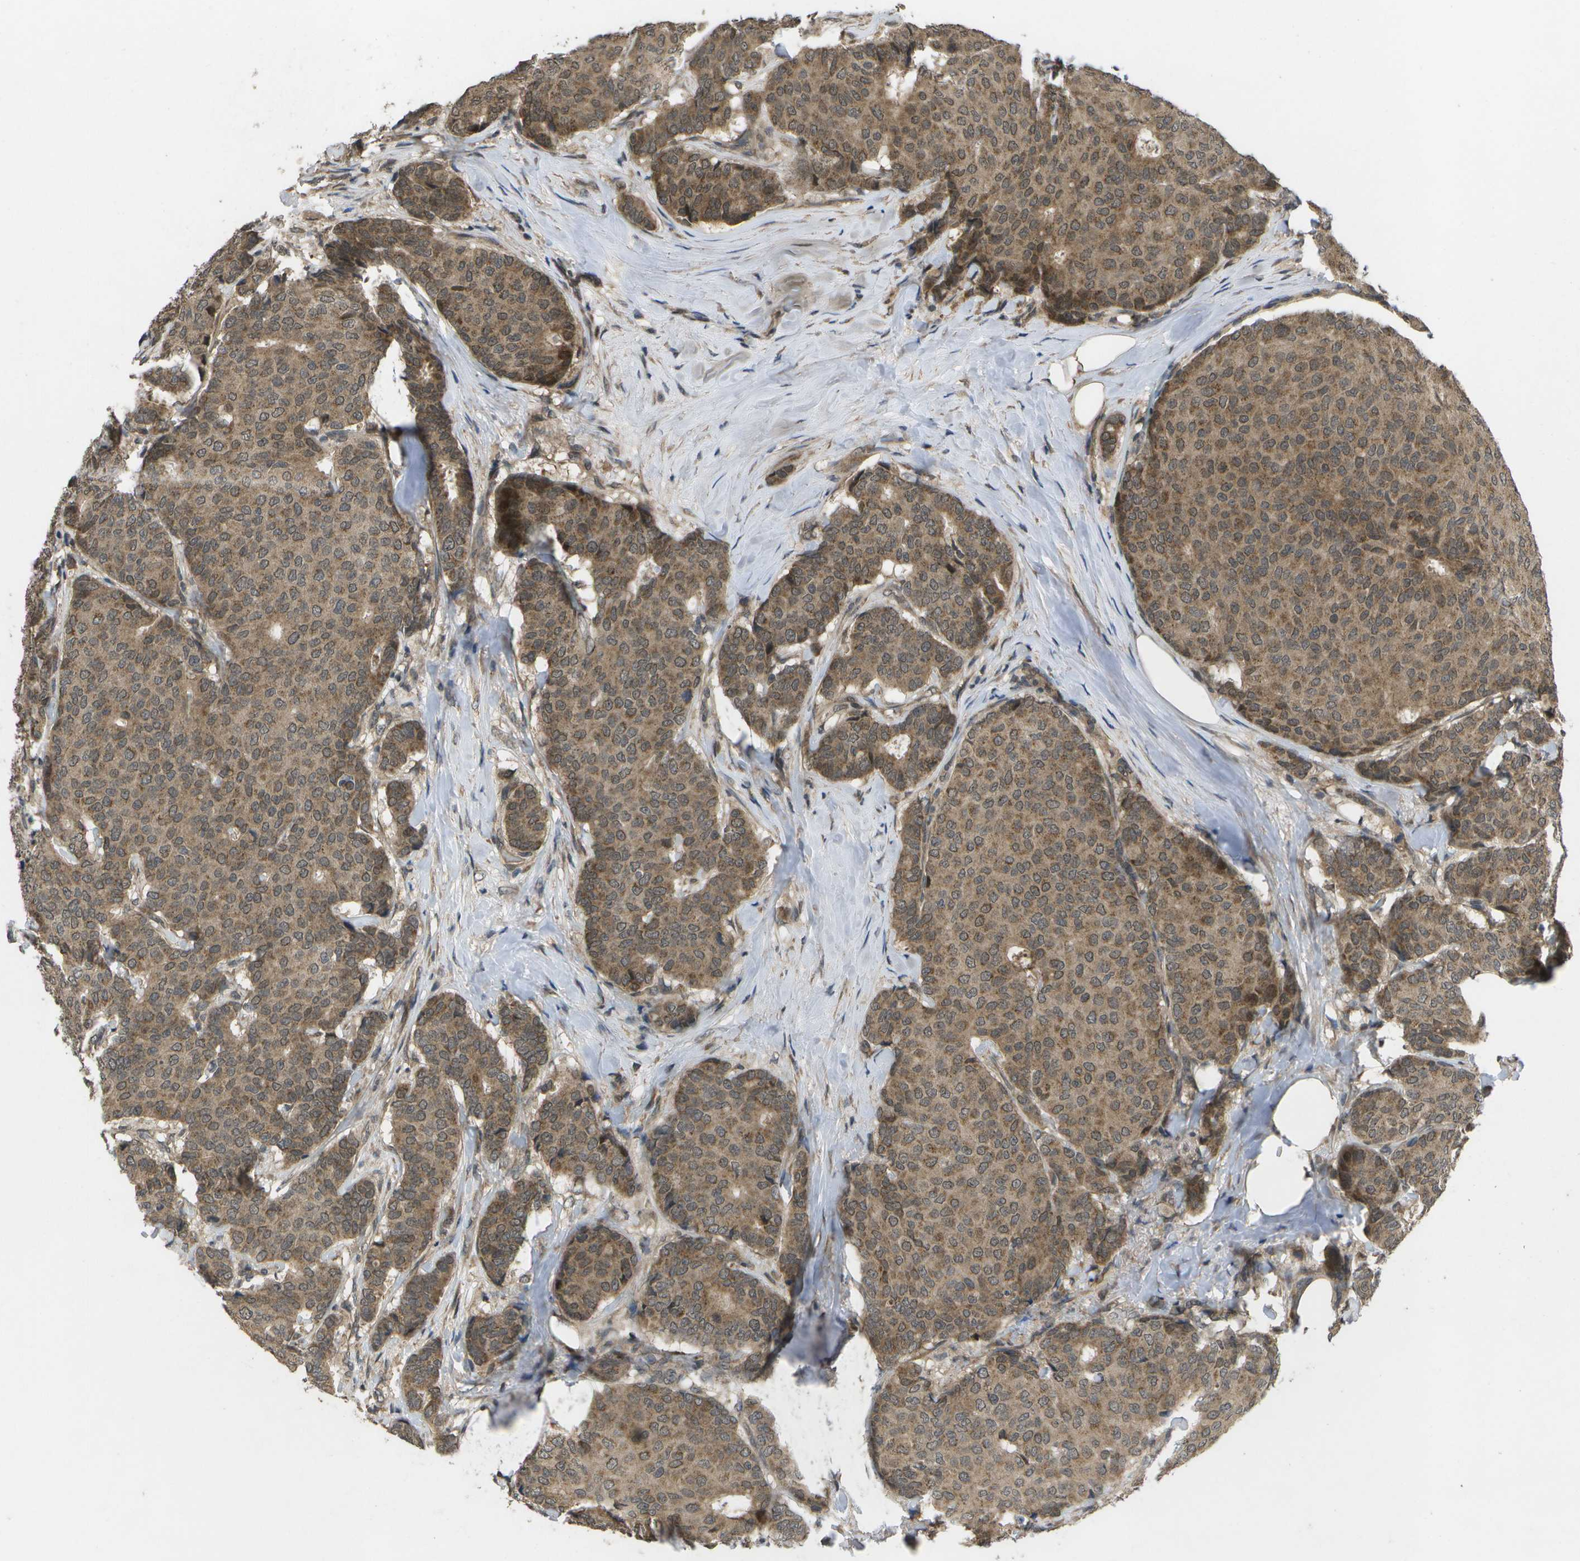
{"staining": {"intensity": "moderate", "quantity": ">75%", "location": "cytoplasmic/membranous"}, "tissue": "breast cancer", "cell_type": "Tumor cells", "image_type": "cancer", "snomed": [{"axis": "morphology", "description": "Duct carcinoma"}, {"axis": "topography", "description": "Breast"}], "caption": "Breast invasive ductal carcinoma stained with immunohistochemistry (IHC) reveals moderate cytoplasmic/membranous staining in approximately >75% of tumor cells.", "gene": "ALAS1", "patient": {"sex": "female", "age": 75}}